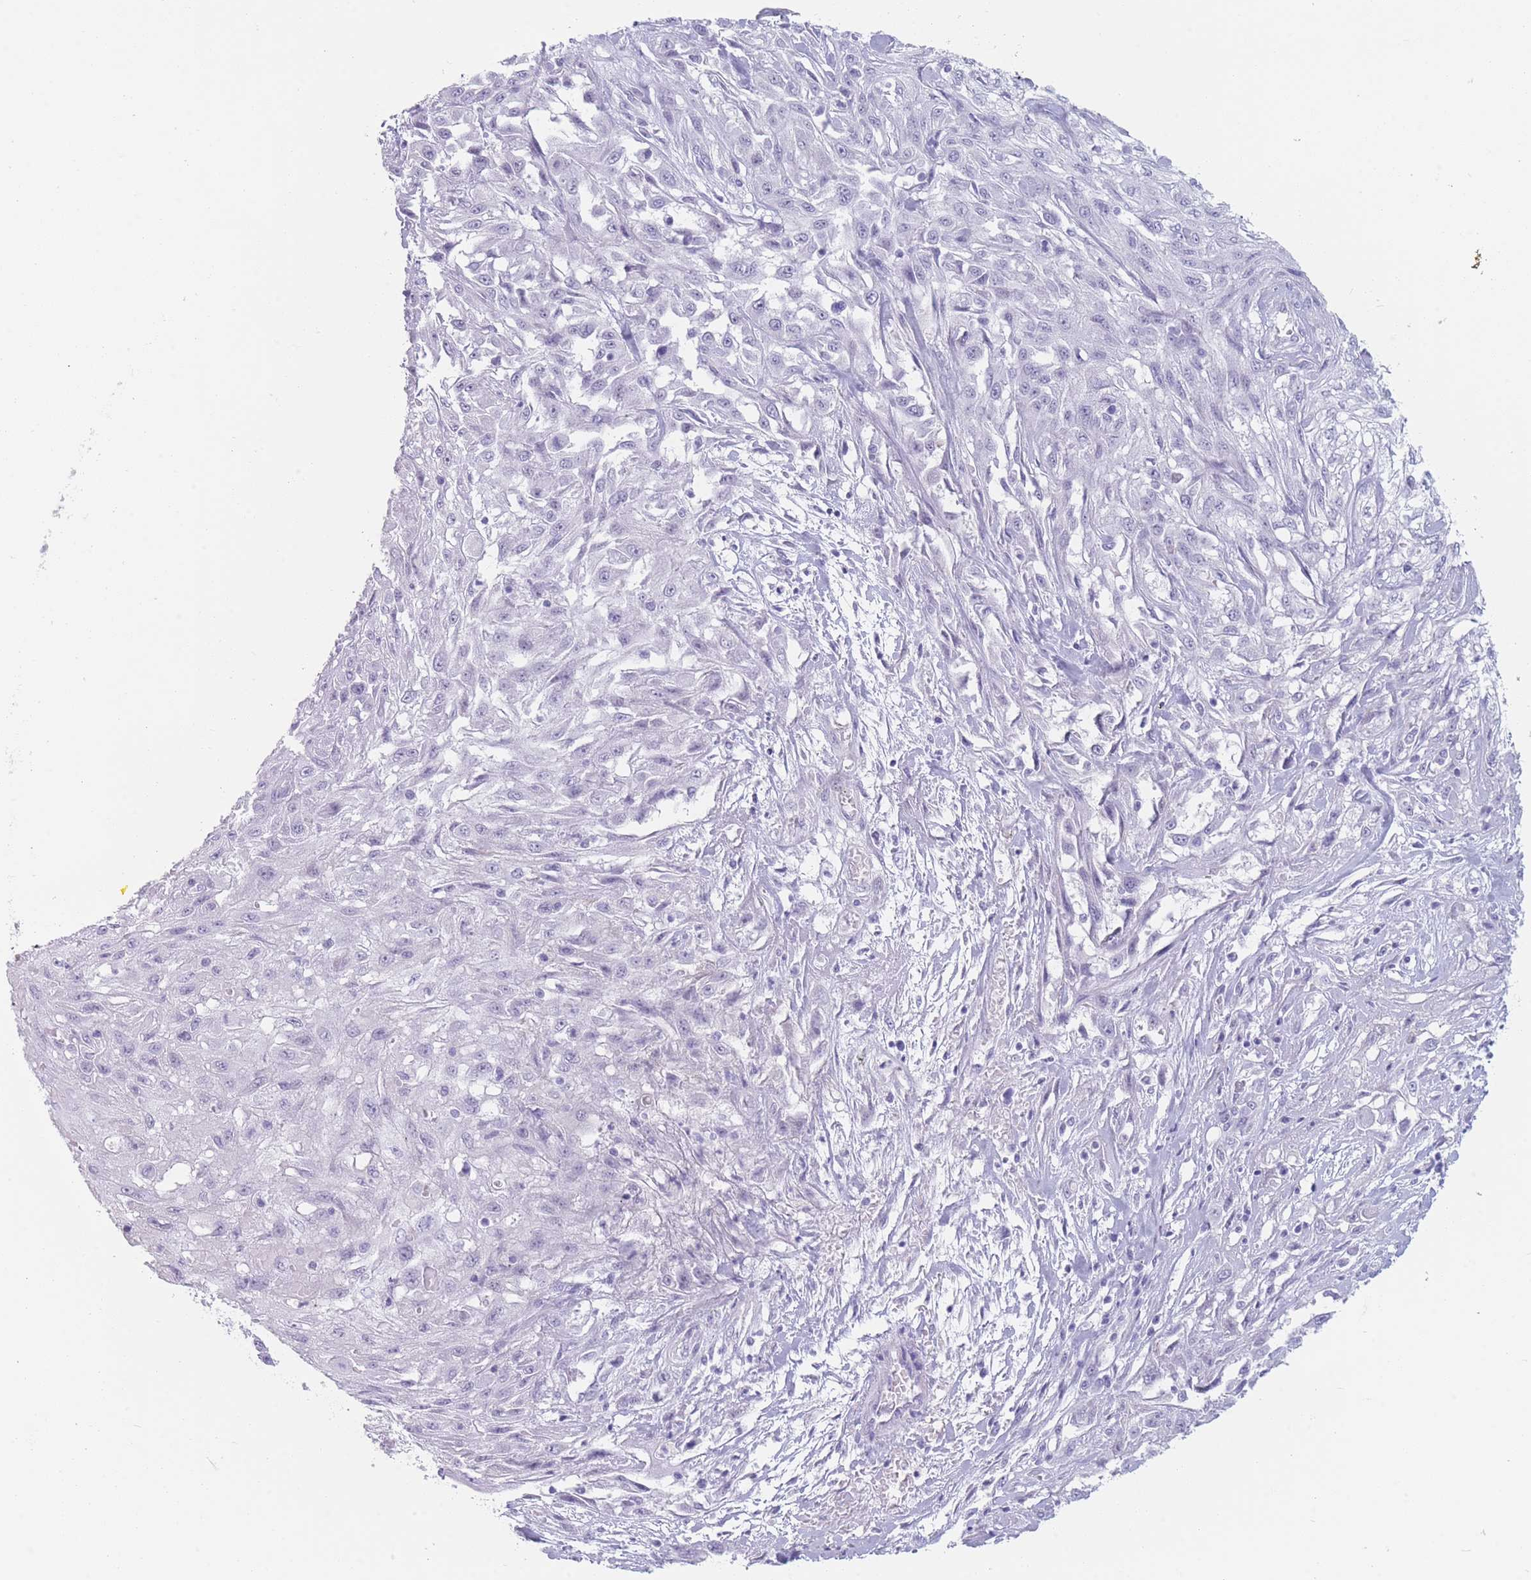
{"staining": {"intensity": "negative", "quantity": "none", "location": "none"}, "tissue": "skin cancer", "cell_type": "Tumor cells", "image_type": "cancer", "snomed": [{"axis": "morphology", "description": "Squamous cell carcinoma, NOS"}, {"axis": "morphology", "description": "Squamous cell carcinoma, metastatic, NOS"}, {"axis": "topography", "description": "Skin"}, {"axis": "topography", "description": "Lymph node"}], "caption": "Immunohistochemistry (IHC) of metastatic squamous cell carcinoma (skin) displays no positivity in tumor cells.", "gene": "IFNA6", "patient": {"sex": "male", "age": 75}}